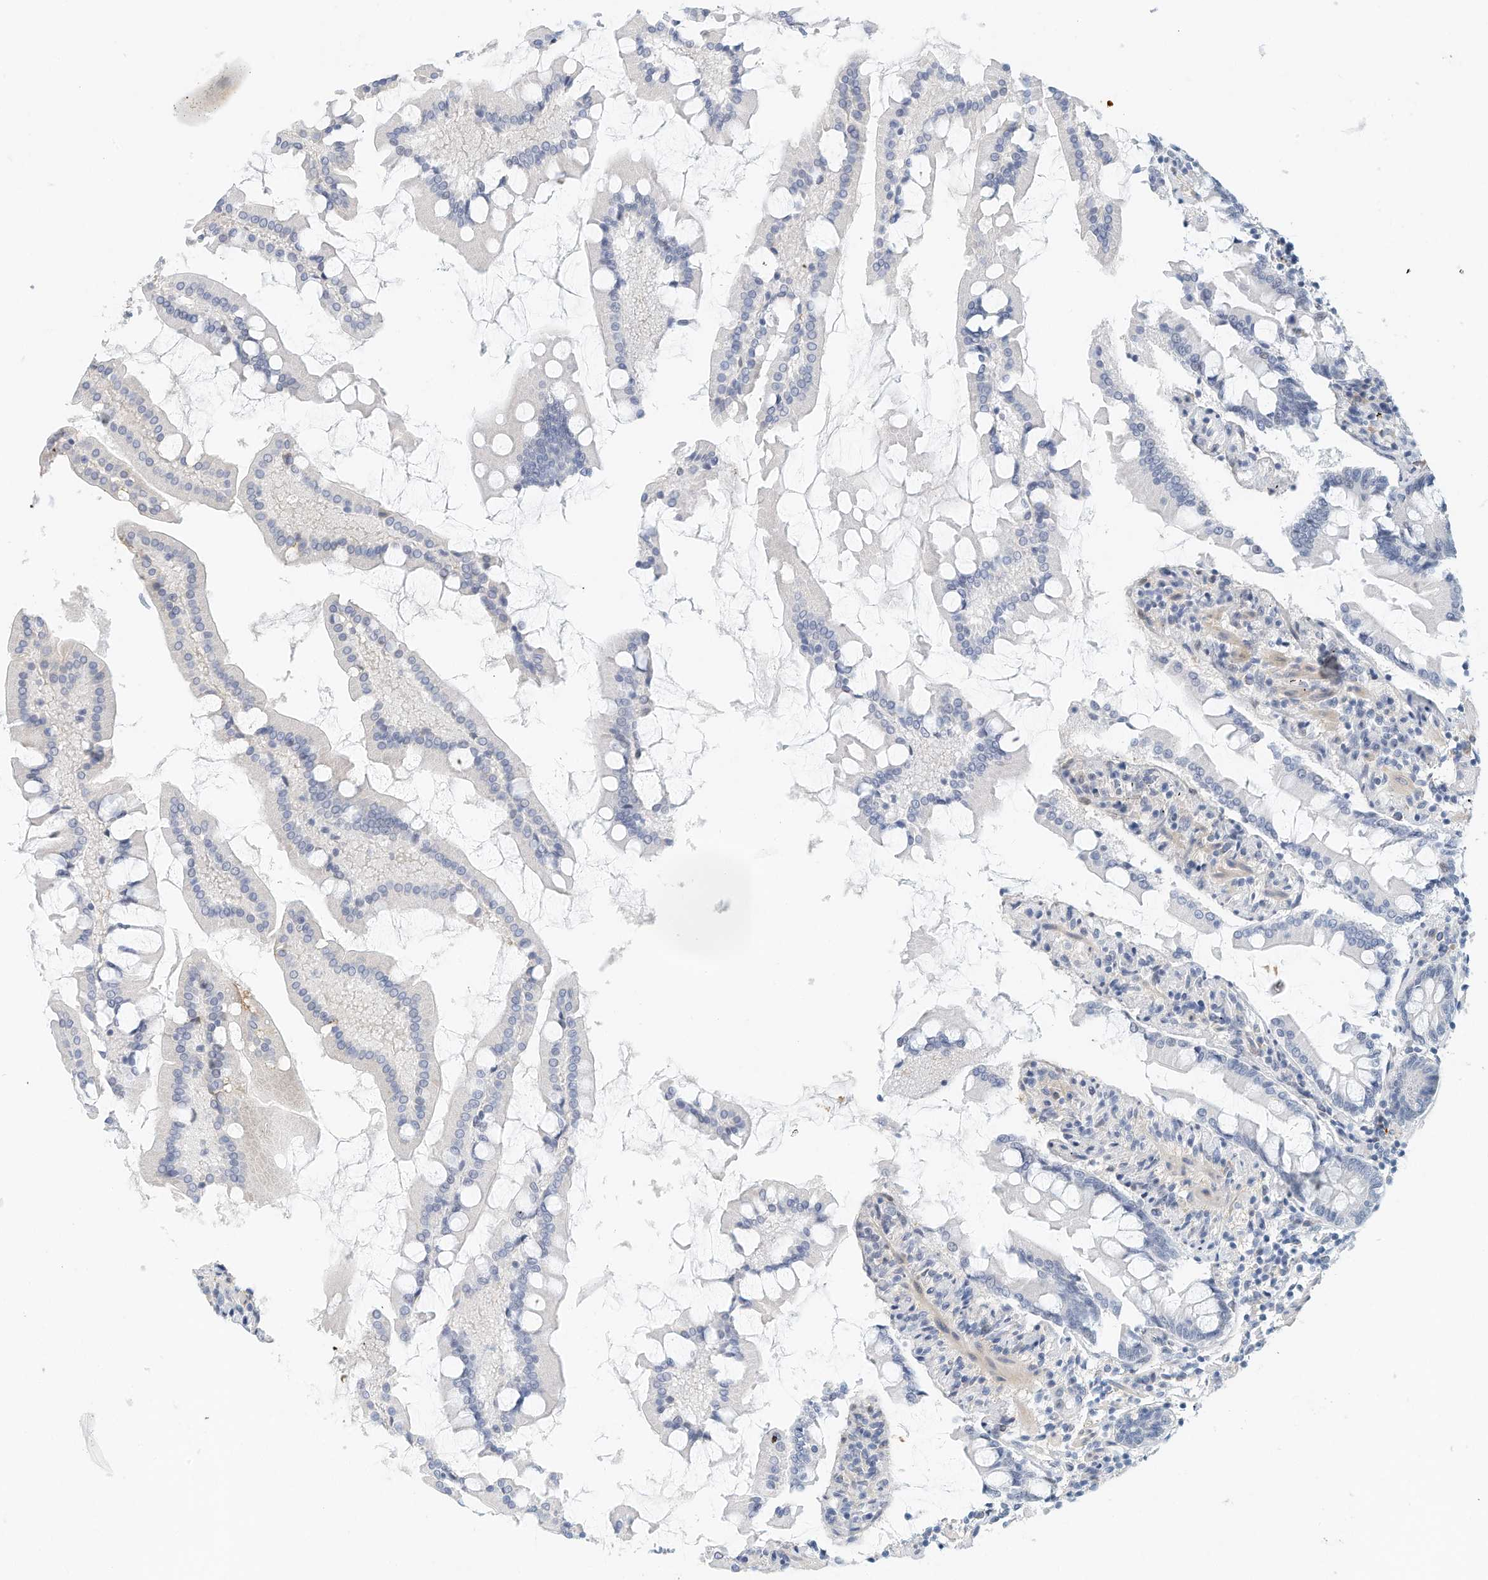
{"staining": {"intensity": "negative", "quantity": "none", "location": "none"}, "tissue": "small intestine", "cell_type": "Glandular cells", "image_type": "normal", "snomed": [{"axis": "morphology", "description": "Normal tissue, NOS"}, {"axis": "topography", "description": "Small intestine"}], "caption": "High magnification brightfield microscopy of unremarkable small intestine stained with DAB (brown) and counterstained with hematoxylin (blue): glandular cells show no significant positivity.", "gene": "ARHGAP28", "patient": {"sex": "male", "age": 41}}